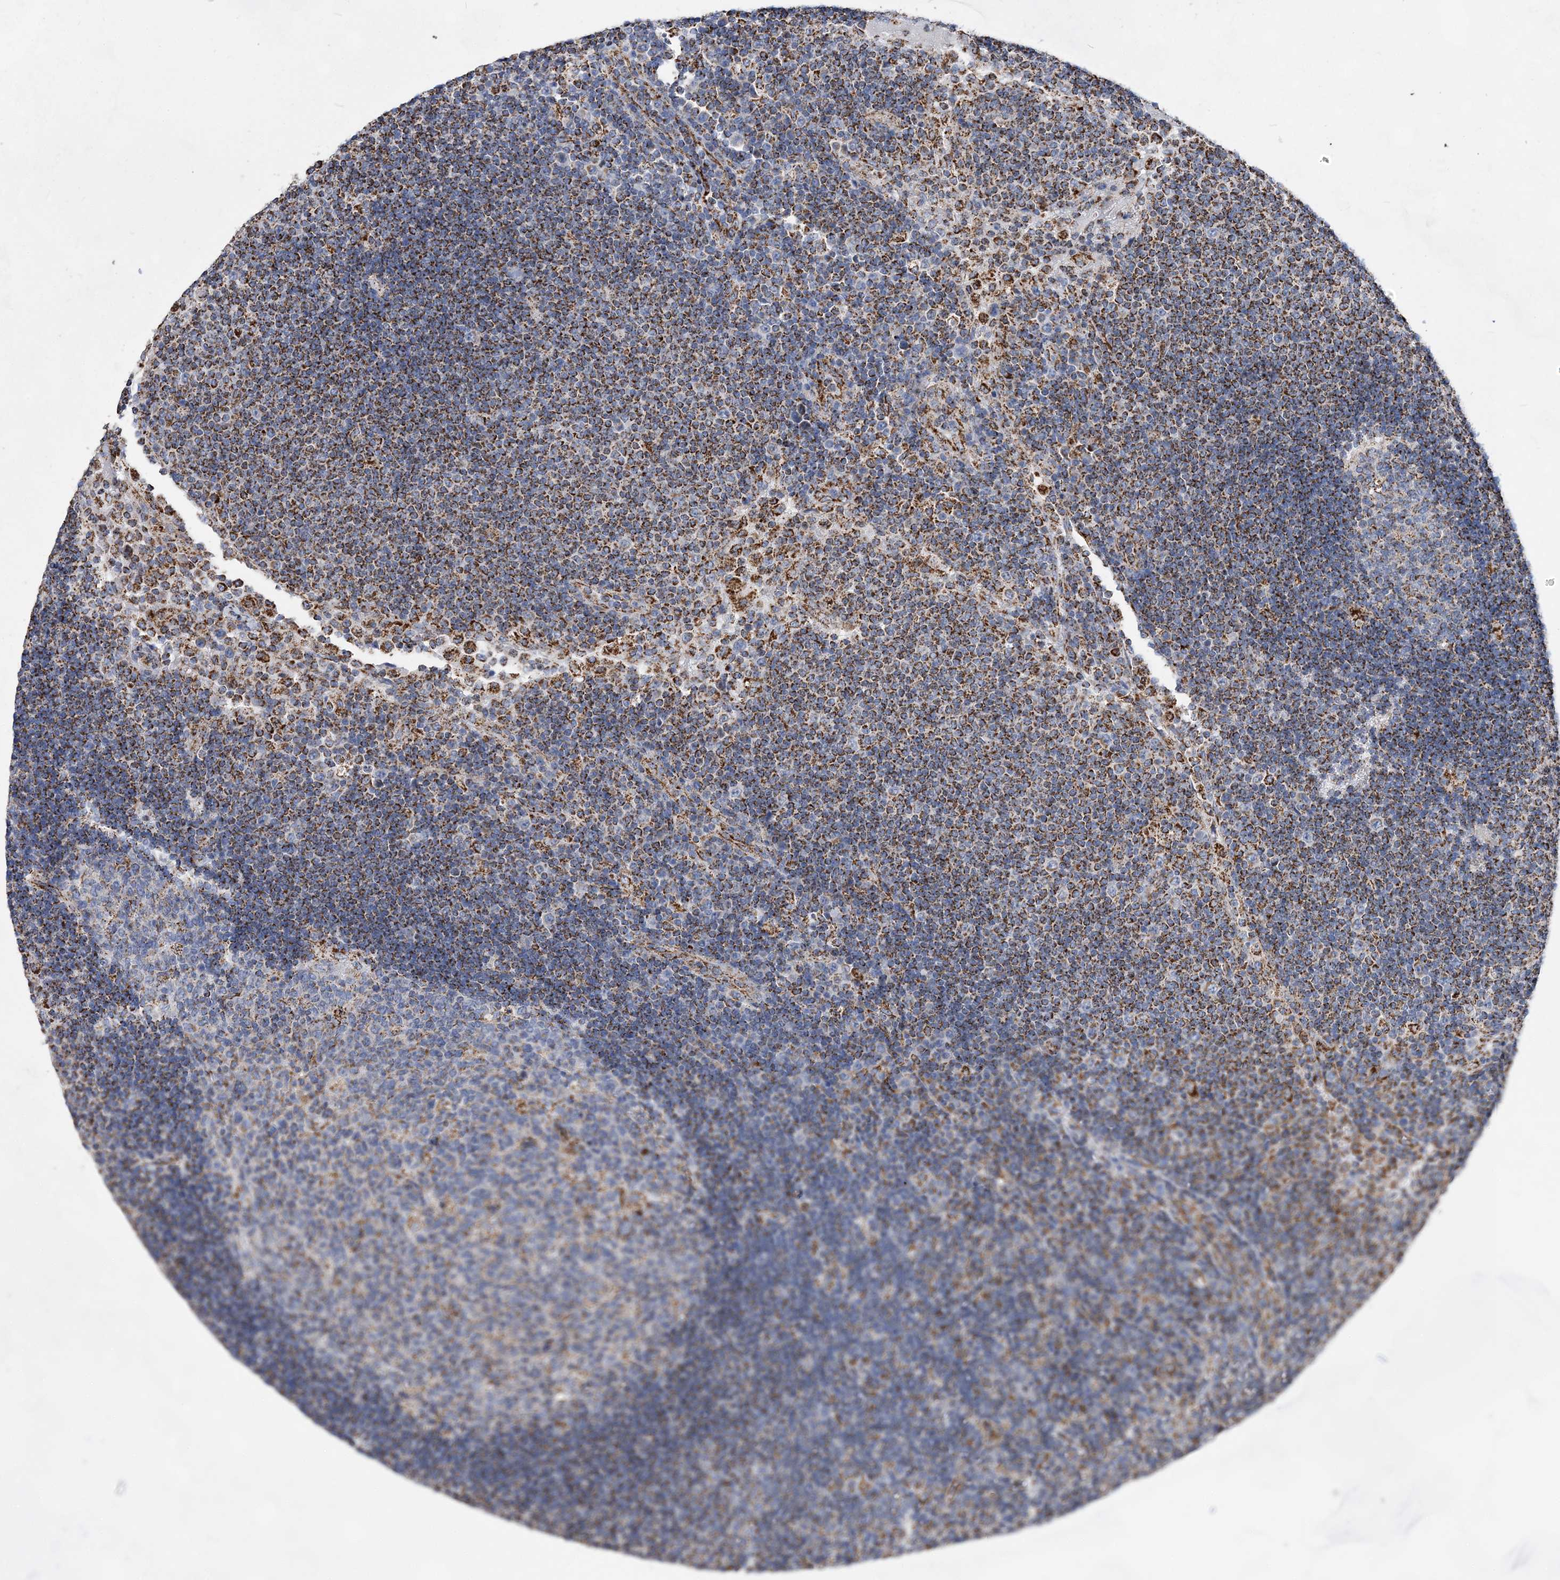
{"staining": {"intensity": "moderate", "quantity": "<25%", "location": "cytoplasmic/membranous"}, "tissue": "lymph node", "cell_type": "Germinal center cells", "image_type": "normal", "snomed": [{"axis": "morphology", "description": "Normal tissue, NOS"}, {"axis": "topography", "description": "Lymph node"}], "caption": "Germinal center cells show moderate cytoplasmic/membranous positivity in about <25% of cells in unremarkable lymph node.", "gene": "ACOT9", "patient": {"sex": "female", "age": 53}}